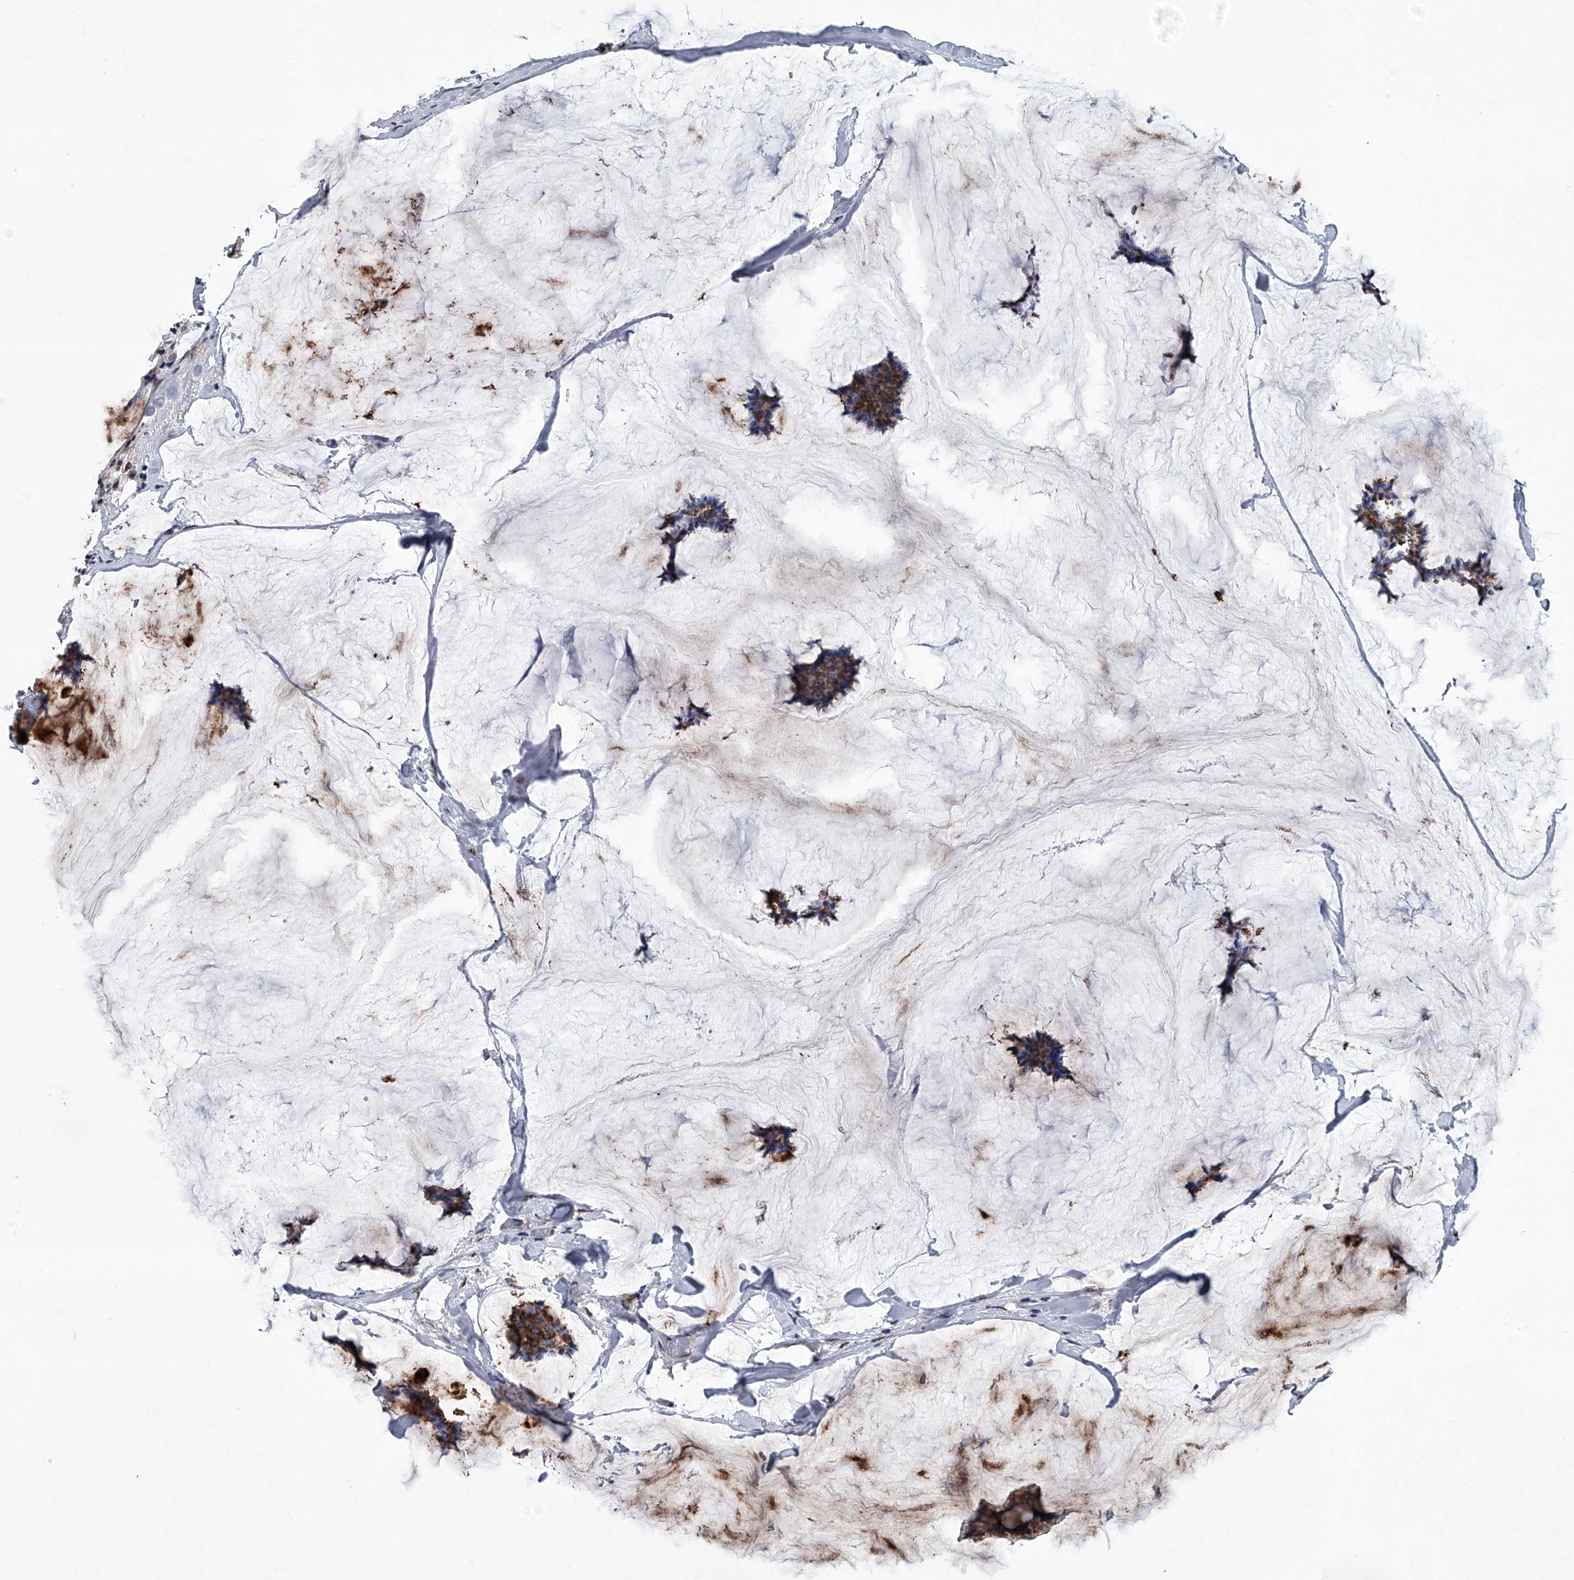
{"staining": {"intensity": "strong", "quantity": ">75%", "location": "cytoplasmic/membranous"}, "tissue": "breast cancer", "cell_type": "Tumor cells", "image_type": "cancer", "snomed": [{"axis": "morphology", "description": "Duct carcinoma"}, {"axis": "topography", "description": "Breast"}], "caption": "Human breast cancer (invasive ductal carcinoma) stained for a protein (brown) reveals strong cytoplasmic/membranous positive expression in about >75% of tumor cells.", "gene": "PPP2R5D", "patient": {"sex": "female", "age": 93}}